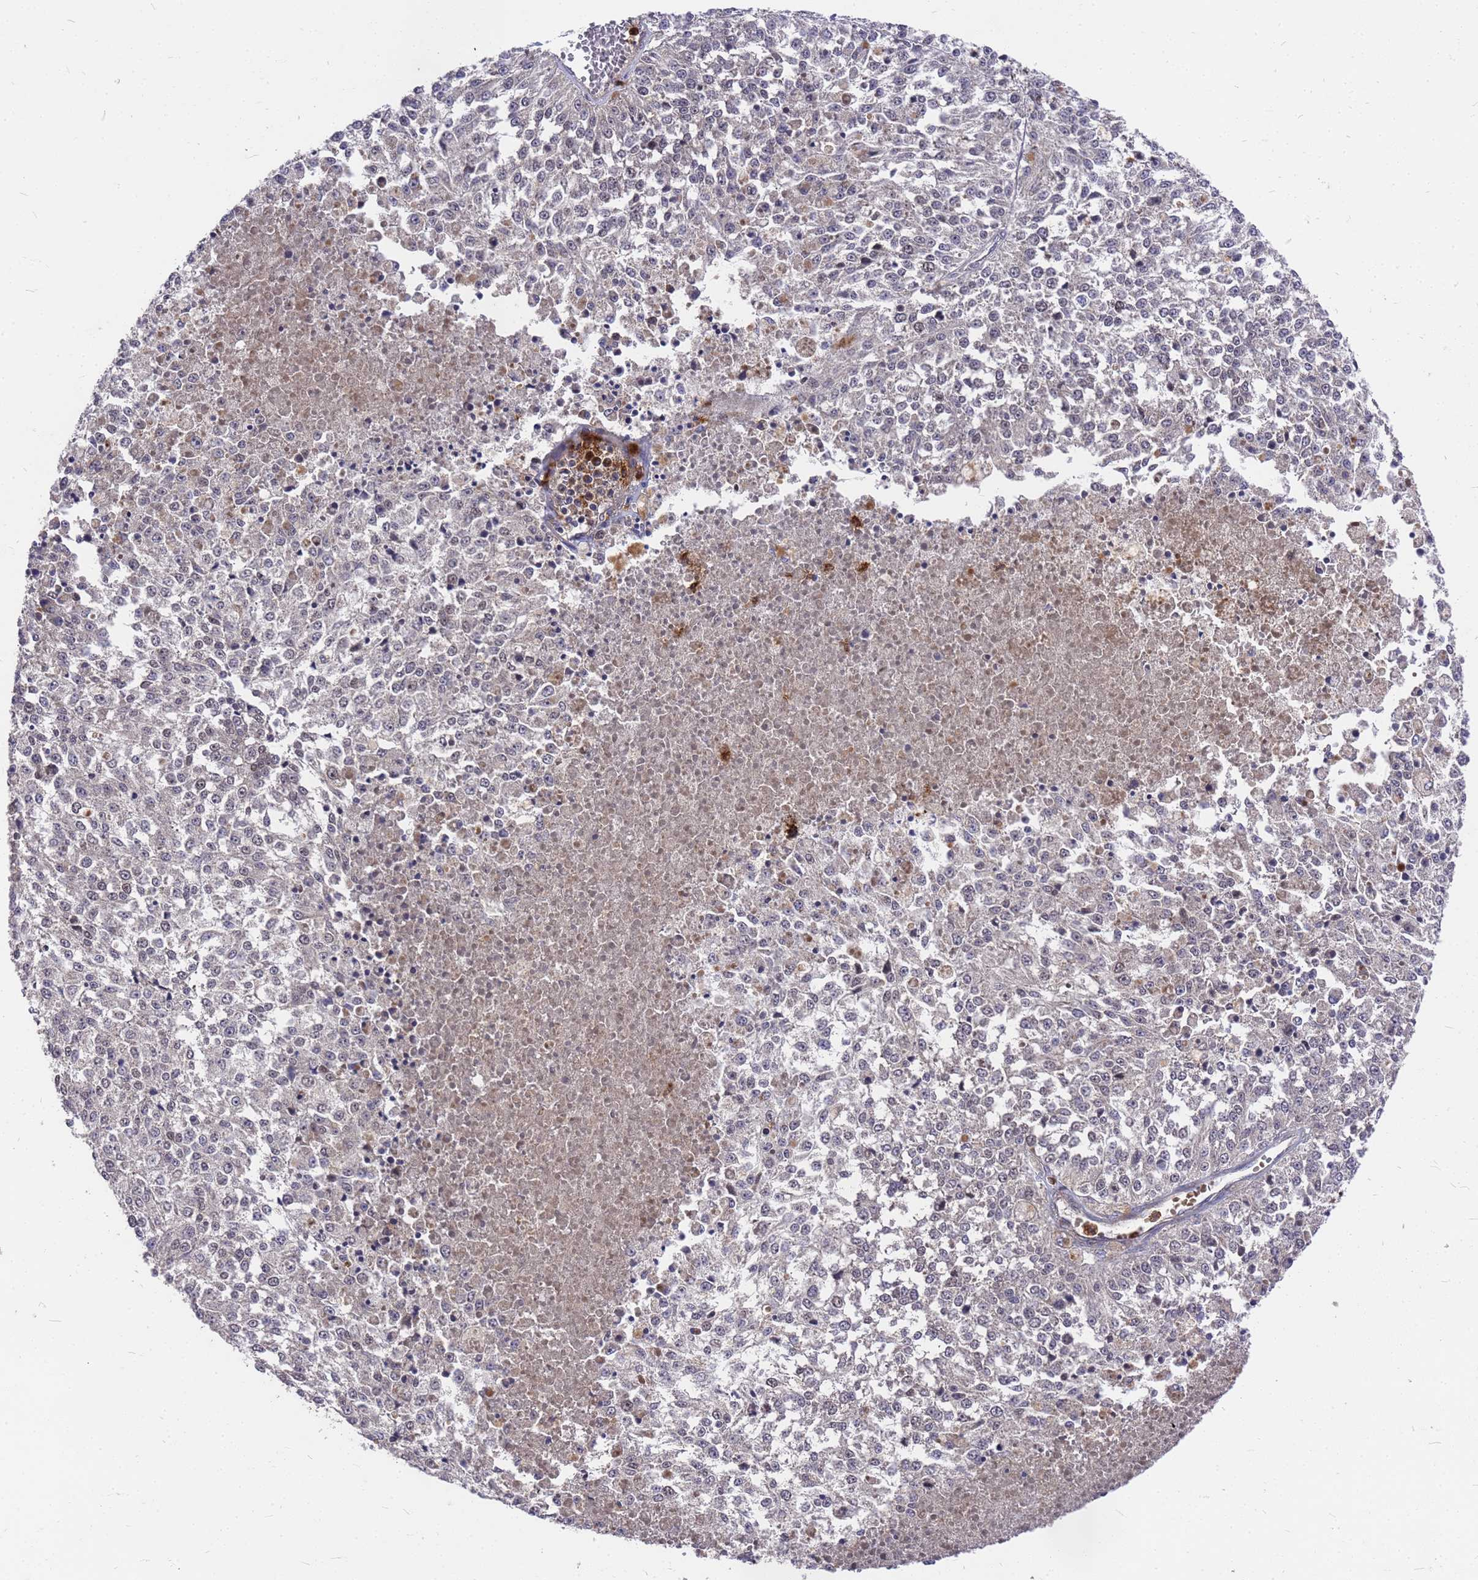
{"staining": {"intensity": "negative", "quantity": "none", "location": "none"}, "tissue": "melanoma", "cell_type": "Tumor cells", "image_type": "cancer", "snomed": [{"axis": "morphology", "description": "Malignant melanoma, NOS"}, {"axis": "topography", "description": "Skin"}], "caption": "Malignant melanoma was stained to show a protein in brown. There is no significant staining in tumor cells.", "gene": "ZNF717", "patient": {"sex": "female", "age": 64}}